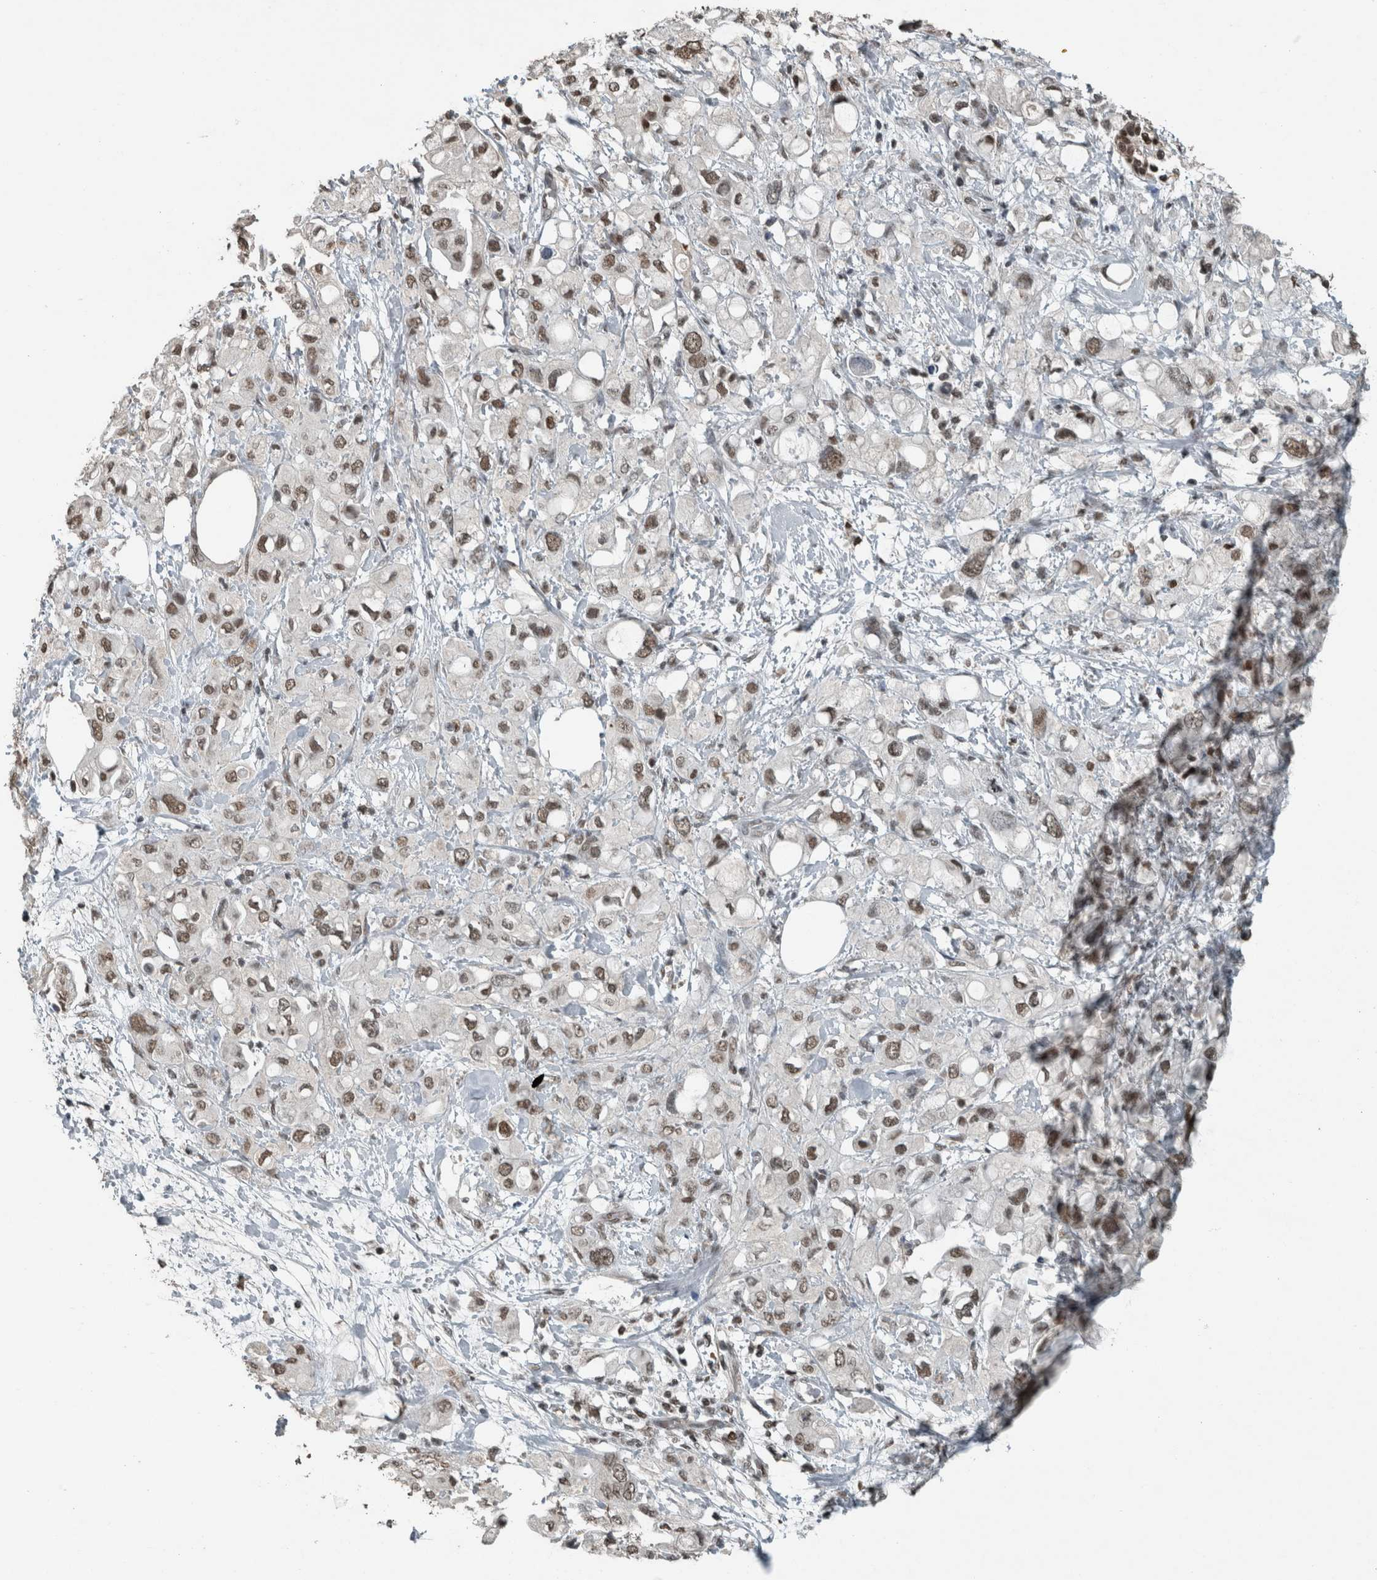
{"staining": {"intensity": "weak", "quantity": ">75%", "location": "nuclear"}, "tissue": "pancreatic cancer", "cell_type": "Tumor cells", "image_type": "cancer", "snomed": [{"axis": "morphology", "description": "Adenocarcinoma, NOS"}, {"axis": "topography", "description": "Pancreas"}], "caption": "Adenocarcinoma (pancreatic) was stained to show a protein in brown. There is low levels of weak nuclear staining in approximately >75% of tumor cells.", "gene": "ZNF24", "patient": {"sex": "female", "age": 56}}